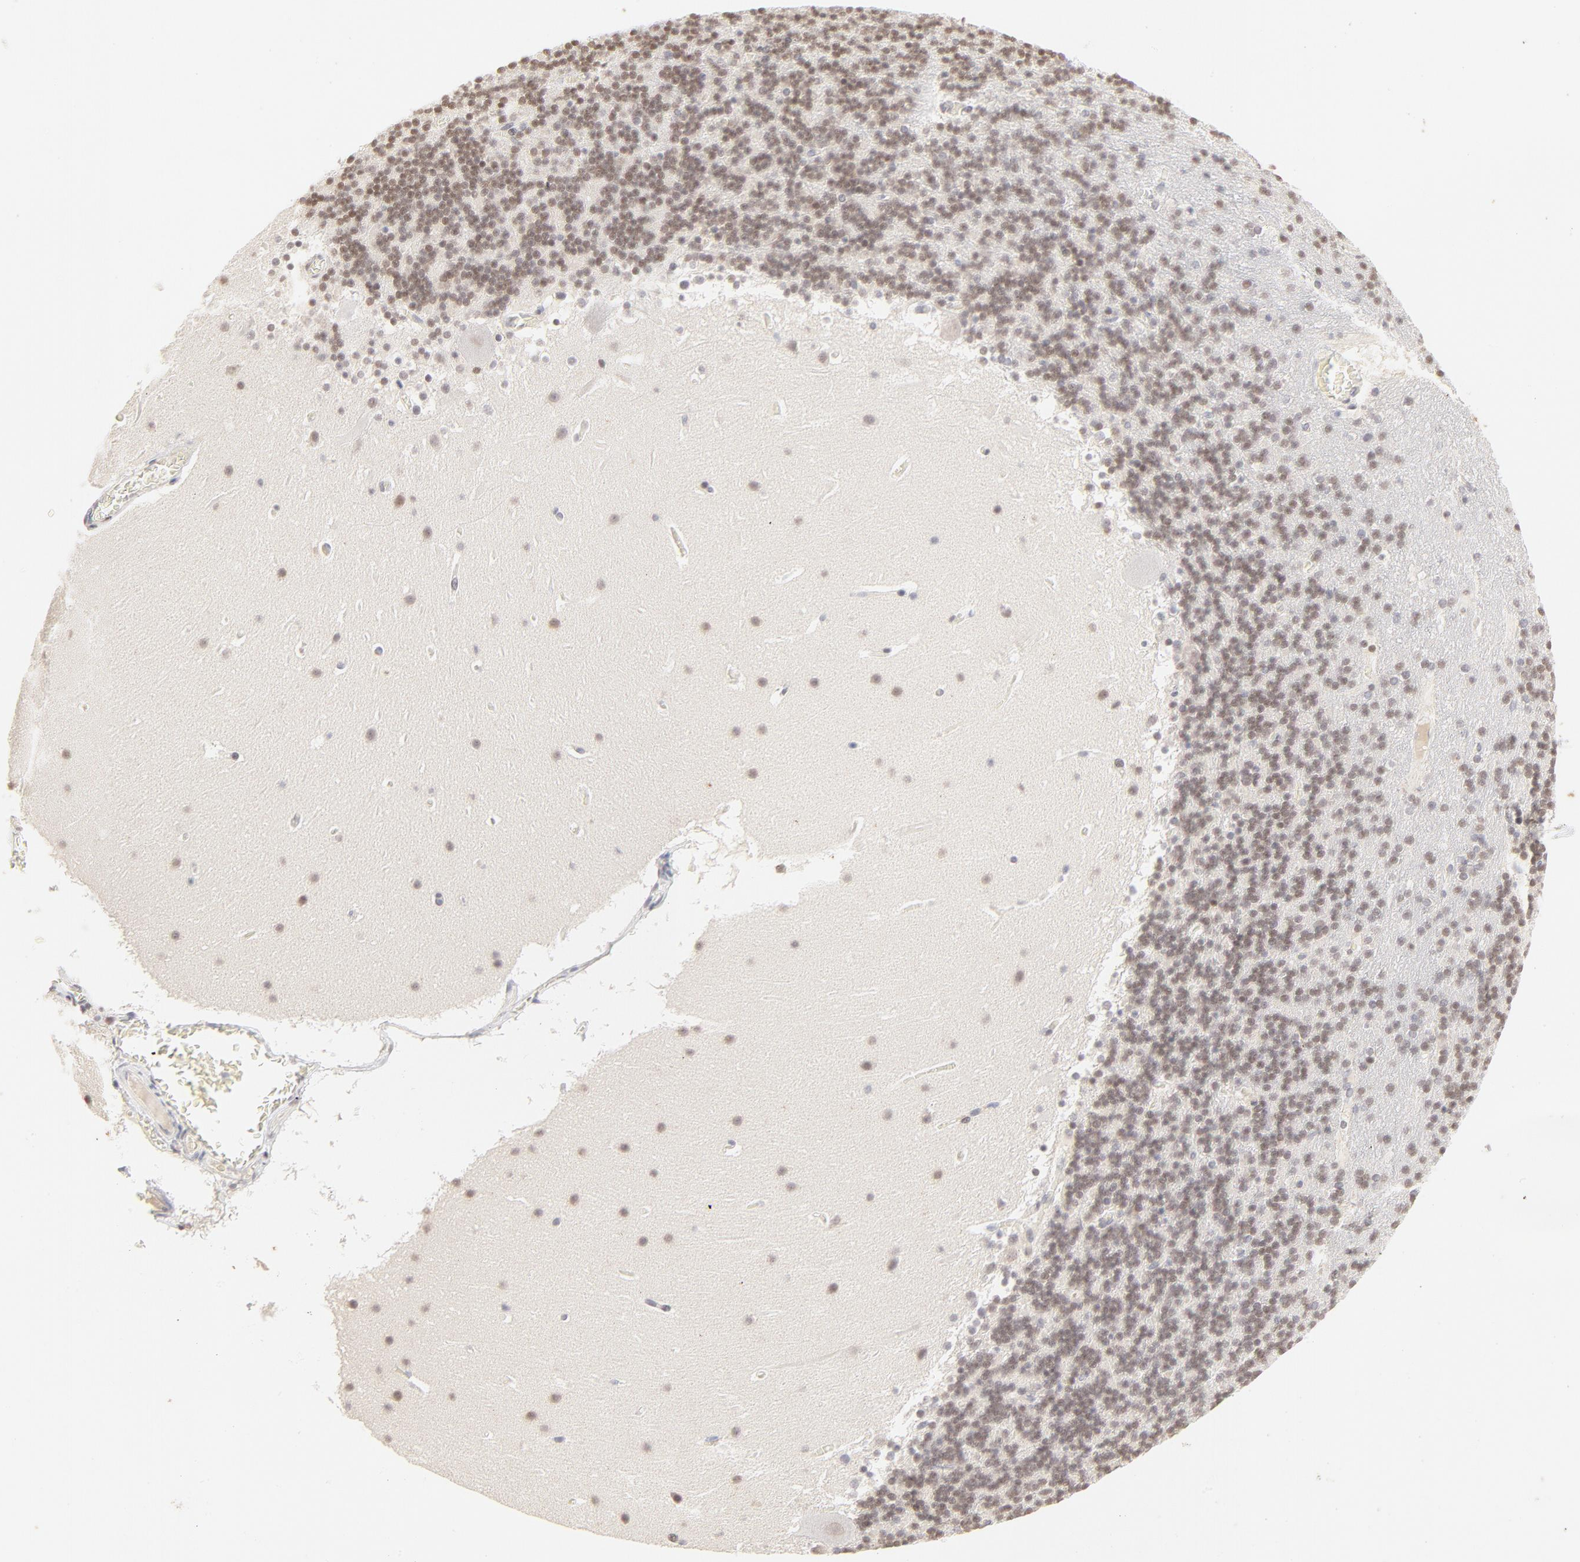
{"staining": {"intensity": "weak", "quantity": "25%-75%", "location": "nuclear"}, "tissue": "cerebellum", "cell_type": "Cells in granular layer", "image_type": "normal", "snomed": [{"axis": "morphology", "description": "Normal tissue, NOS"}, {"axis": "topography", "description": "Cerebellum"}], "caption": "The immunohistochemical stain highlights weak nuclear expression in cells in granular layer of benign cerebellum.", "gene": "PBX1", "patient": {"sex": "male", "age": 45}}